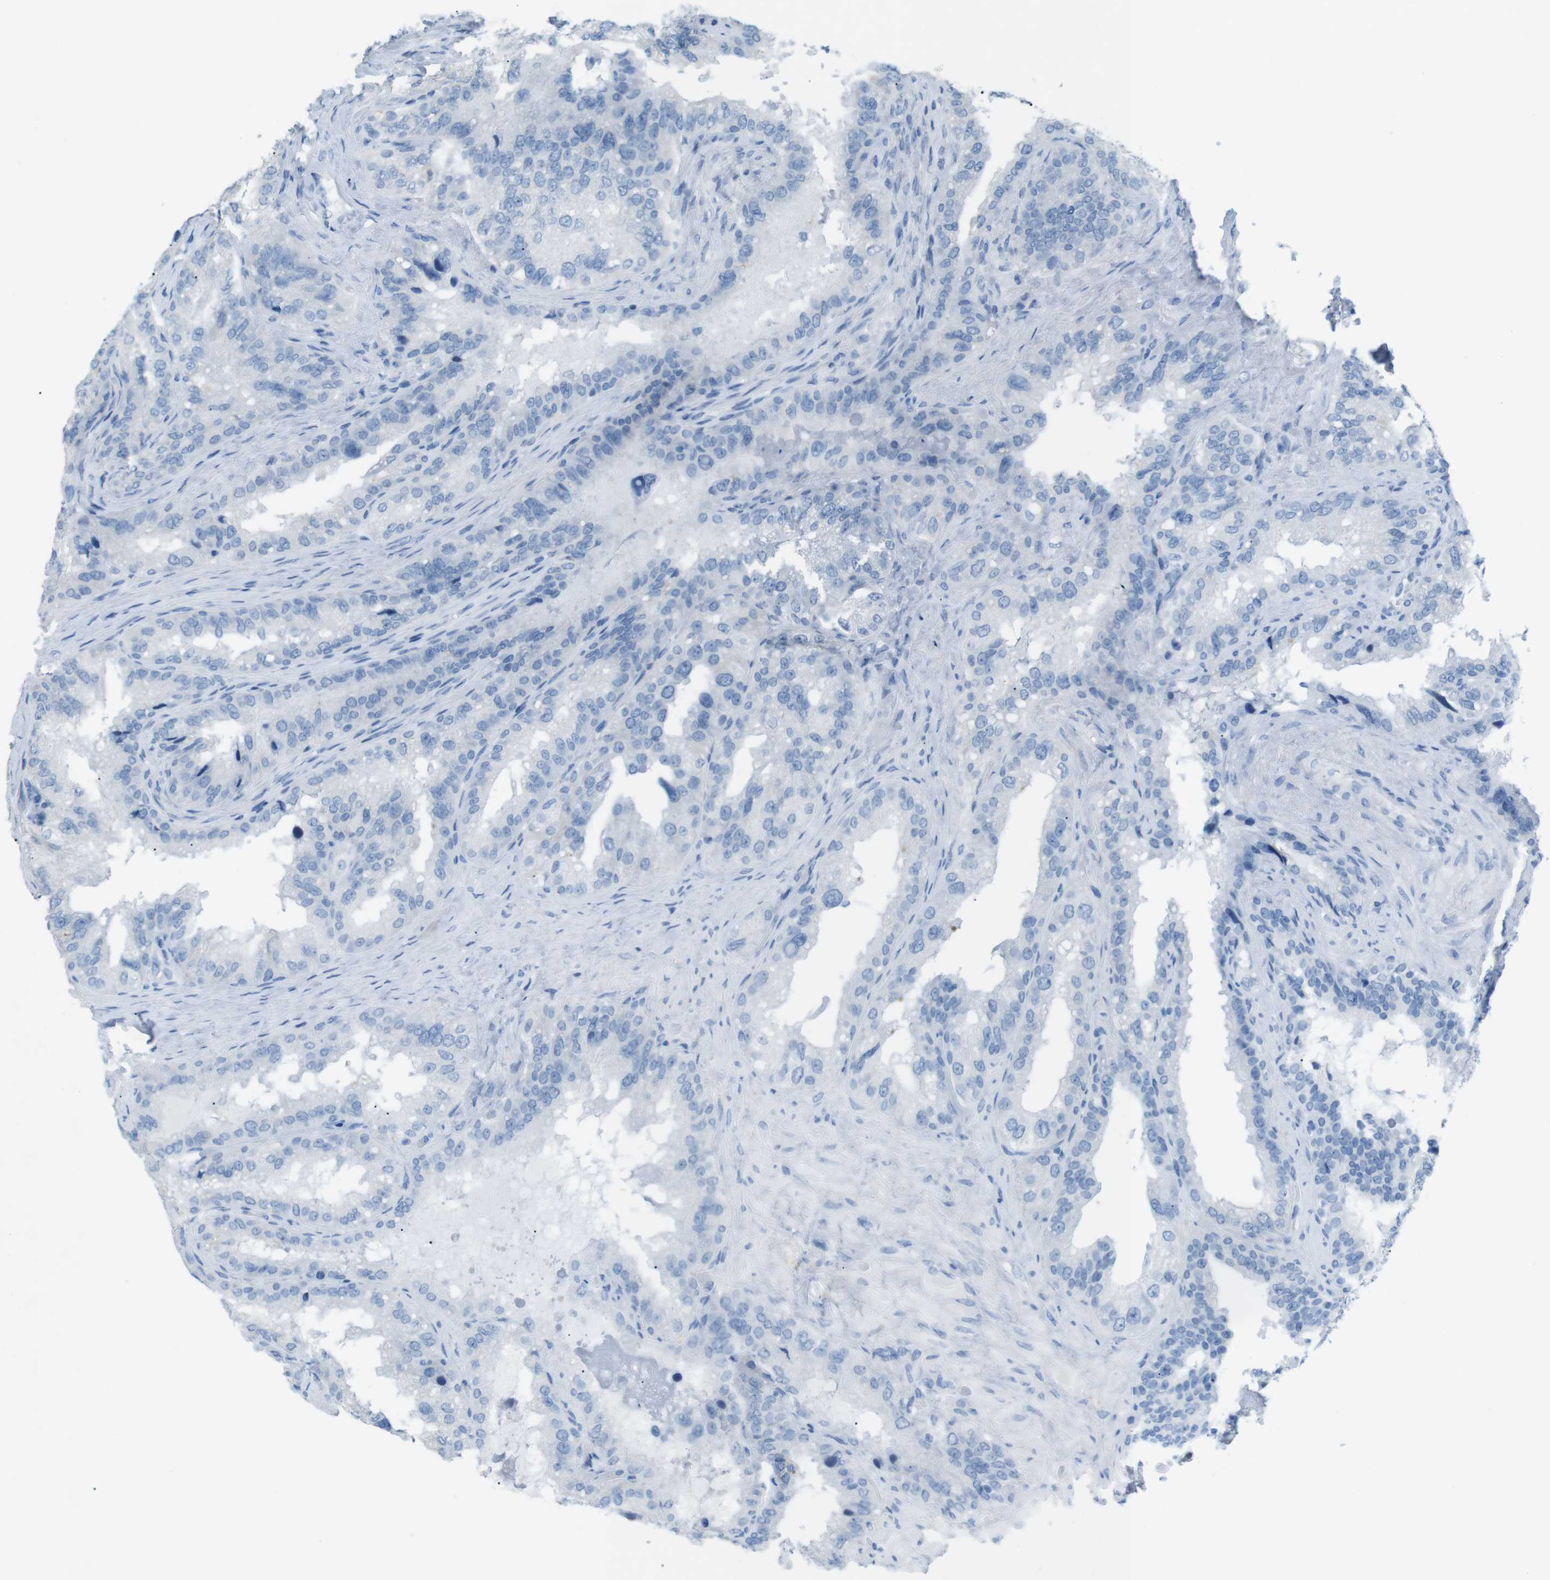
{"staining": {"intensity": "negative", "quantity": "none", "location": "none"}, "tissue": "seminal vesicle", "cell_type": "Glandular cells", "image_type": "normal", "snomed": [{"axis": "morphology", "description": "Normal tissue, NOS"}, {"axis": "topography", "description": "Seminal veicle"}], "caption": "Micrograph shows no protein staining in glandular cells of normal seminal vesicle.", "gene": "SALL4", "patient": {"sex": "male", "age": 68}}